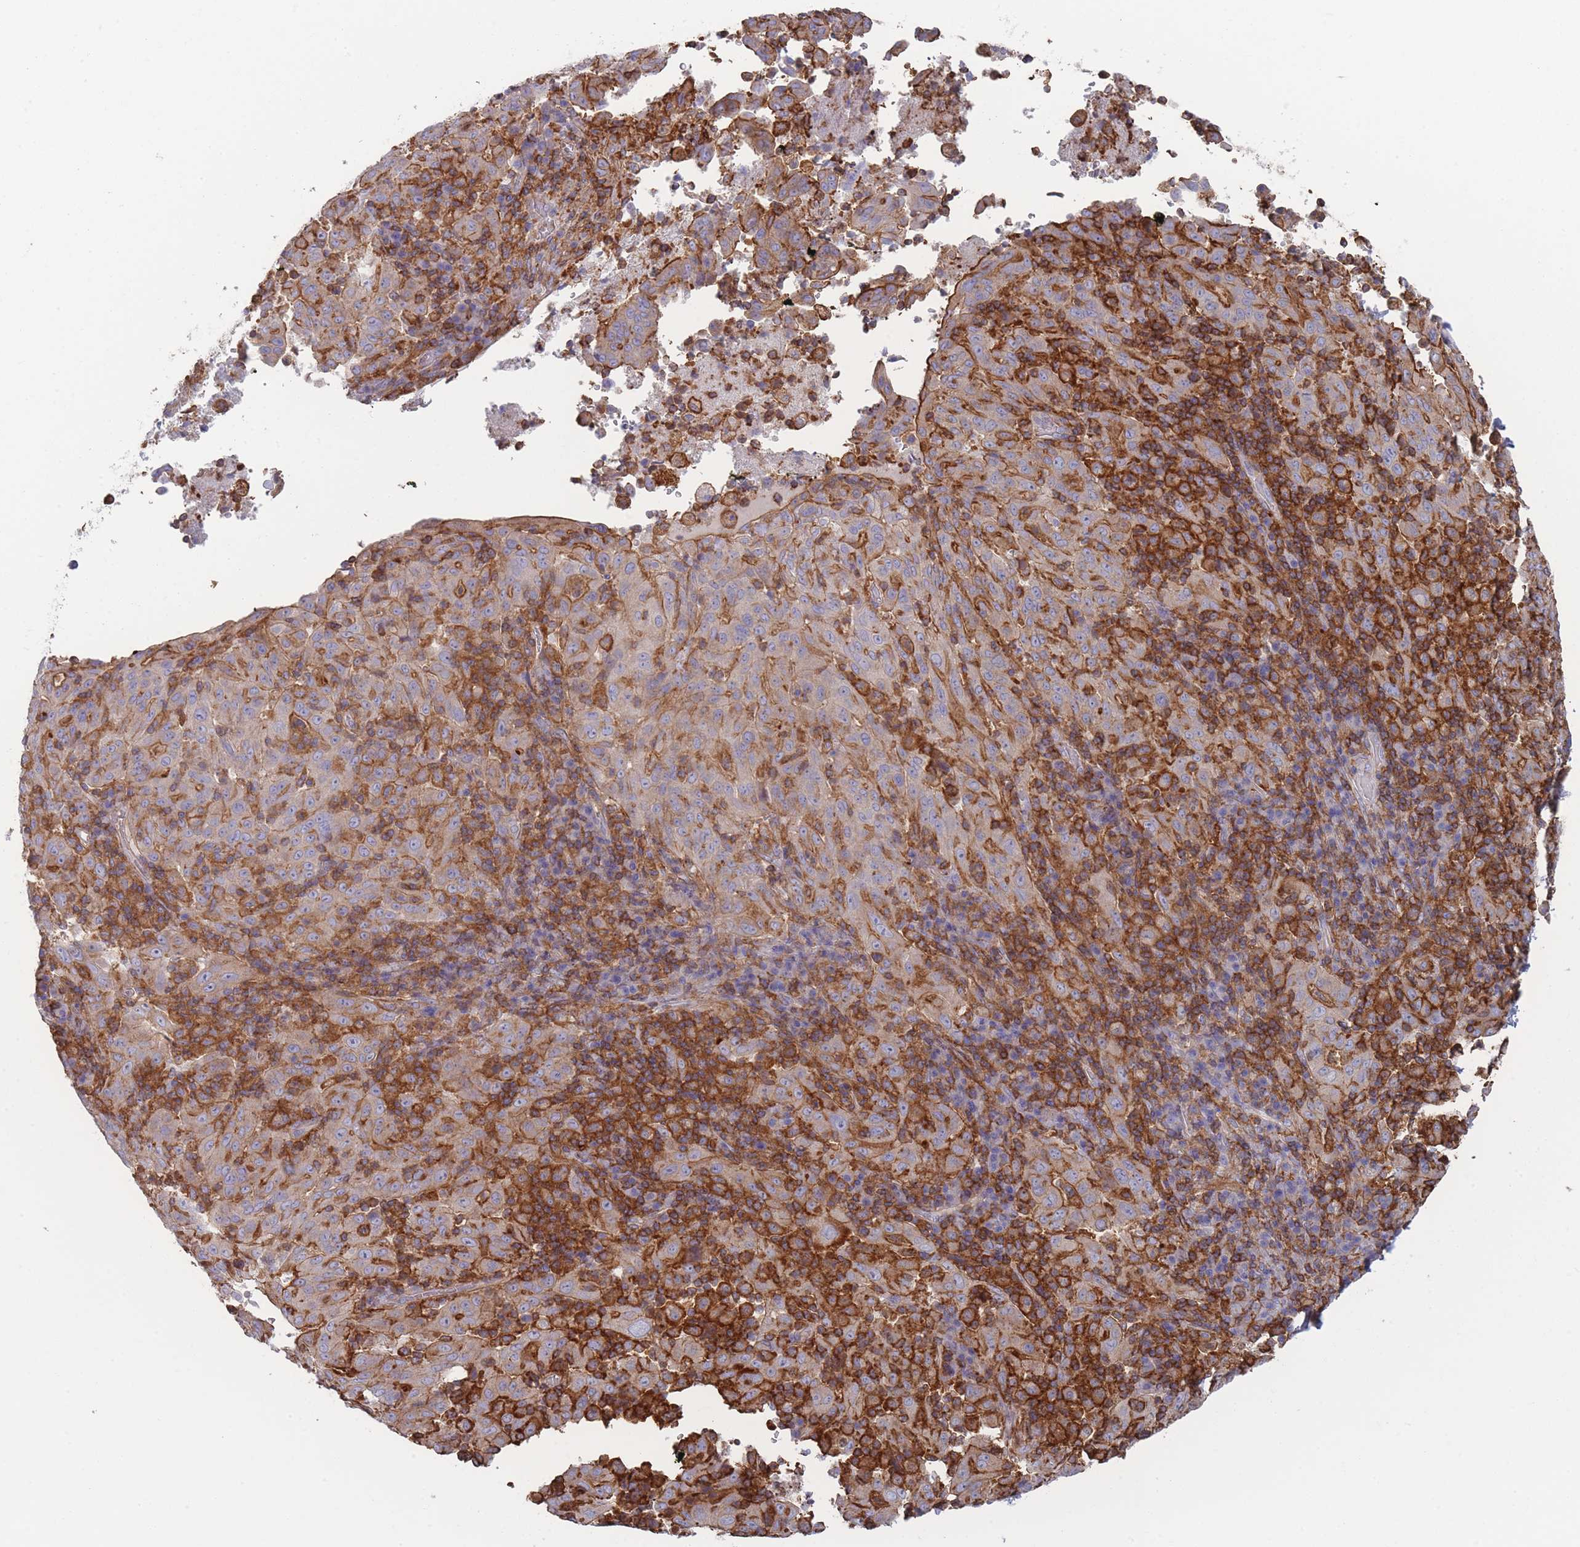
{"staining": {"intensity": "moderate", "quantity": "25%-75%", "location": "cytoplasmic/membranous"}, "tissue": "pancreatic cancer", "cell_type": "Tumor cells", "image_type": "cancer", "snomed": [{"axis": "morphology", "description": "Adenocarcinoma, NOS"}, {"axis": "topography", "description": "Pancreas"}], "caption": "Moderate cytoplasmic/membranous staining for a protein is identified in approximately 25%-75% of tumor cells of pancreatic cancer using IHC.", "gene": "SCCPDH", "patient": {"sex": "male", "age": 63}}